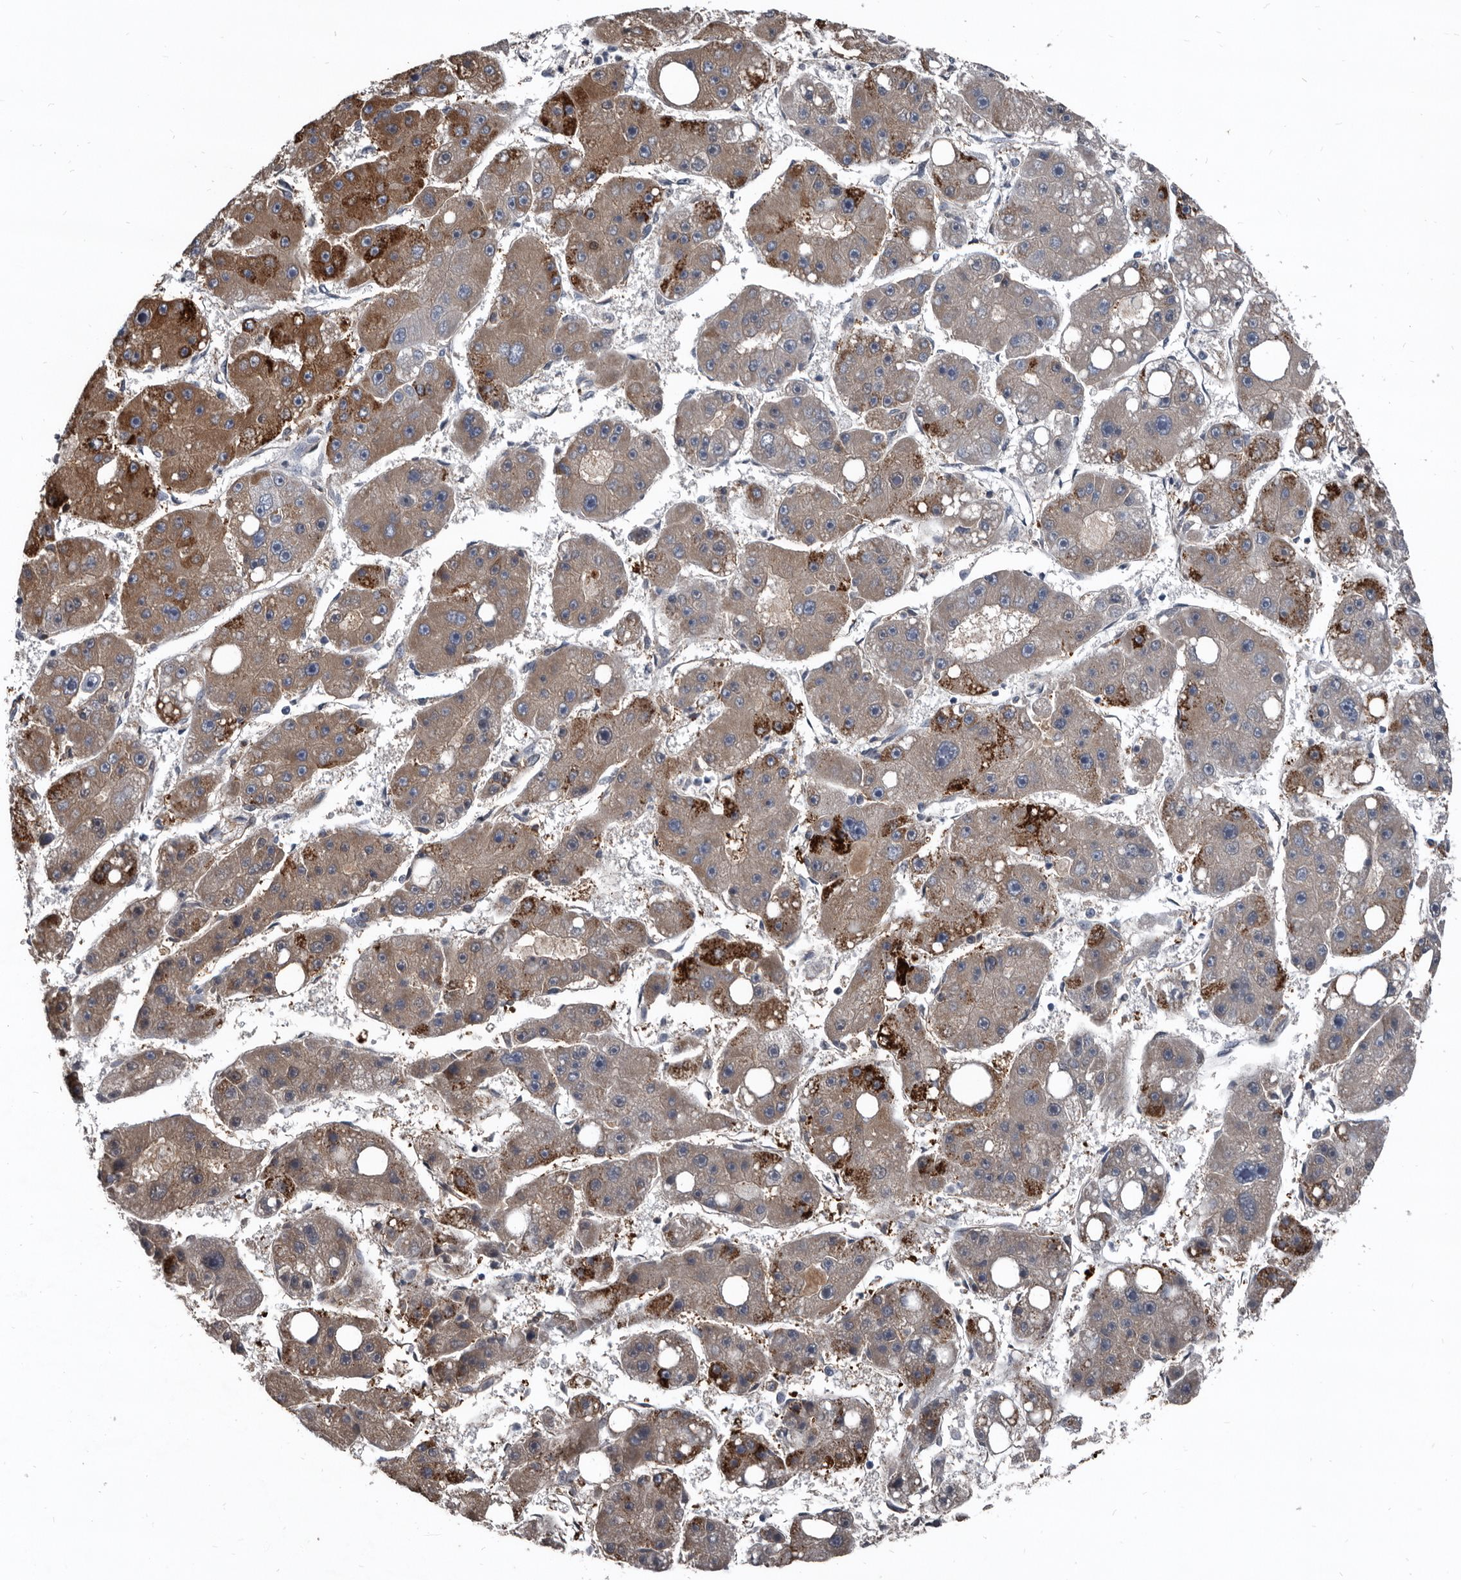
{"staining": {"intensity": "strong", "quantity": ">75%", "location": "cytoplasmic/membranous"}, "tissue": "liver cancer", "cell_type": "Tumor cells", "image_type": "cancer", "snomed": [{"axis": "morphology", "description": "Carcinoma, Hepatocellular, NOS"}, {"axis": "topography", "description": "Liver"}], "caption": "Strong cytoplasmic/membranous positivity for a protein is present in approximately >75% of tumor cells of hepatocellular carcinoma (liver) using IHC.", "gene": "GREB1", "patient": {"sex": "female", "age": 61}}